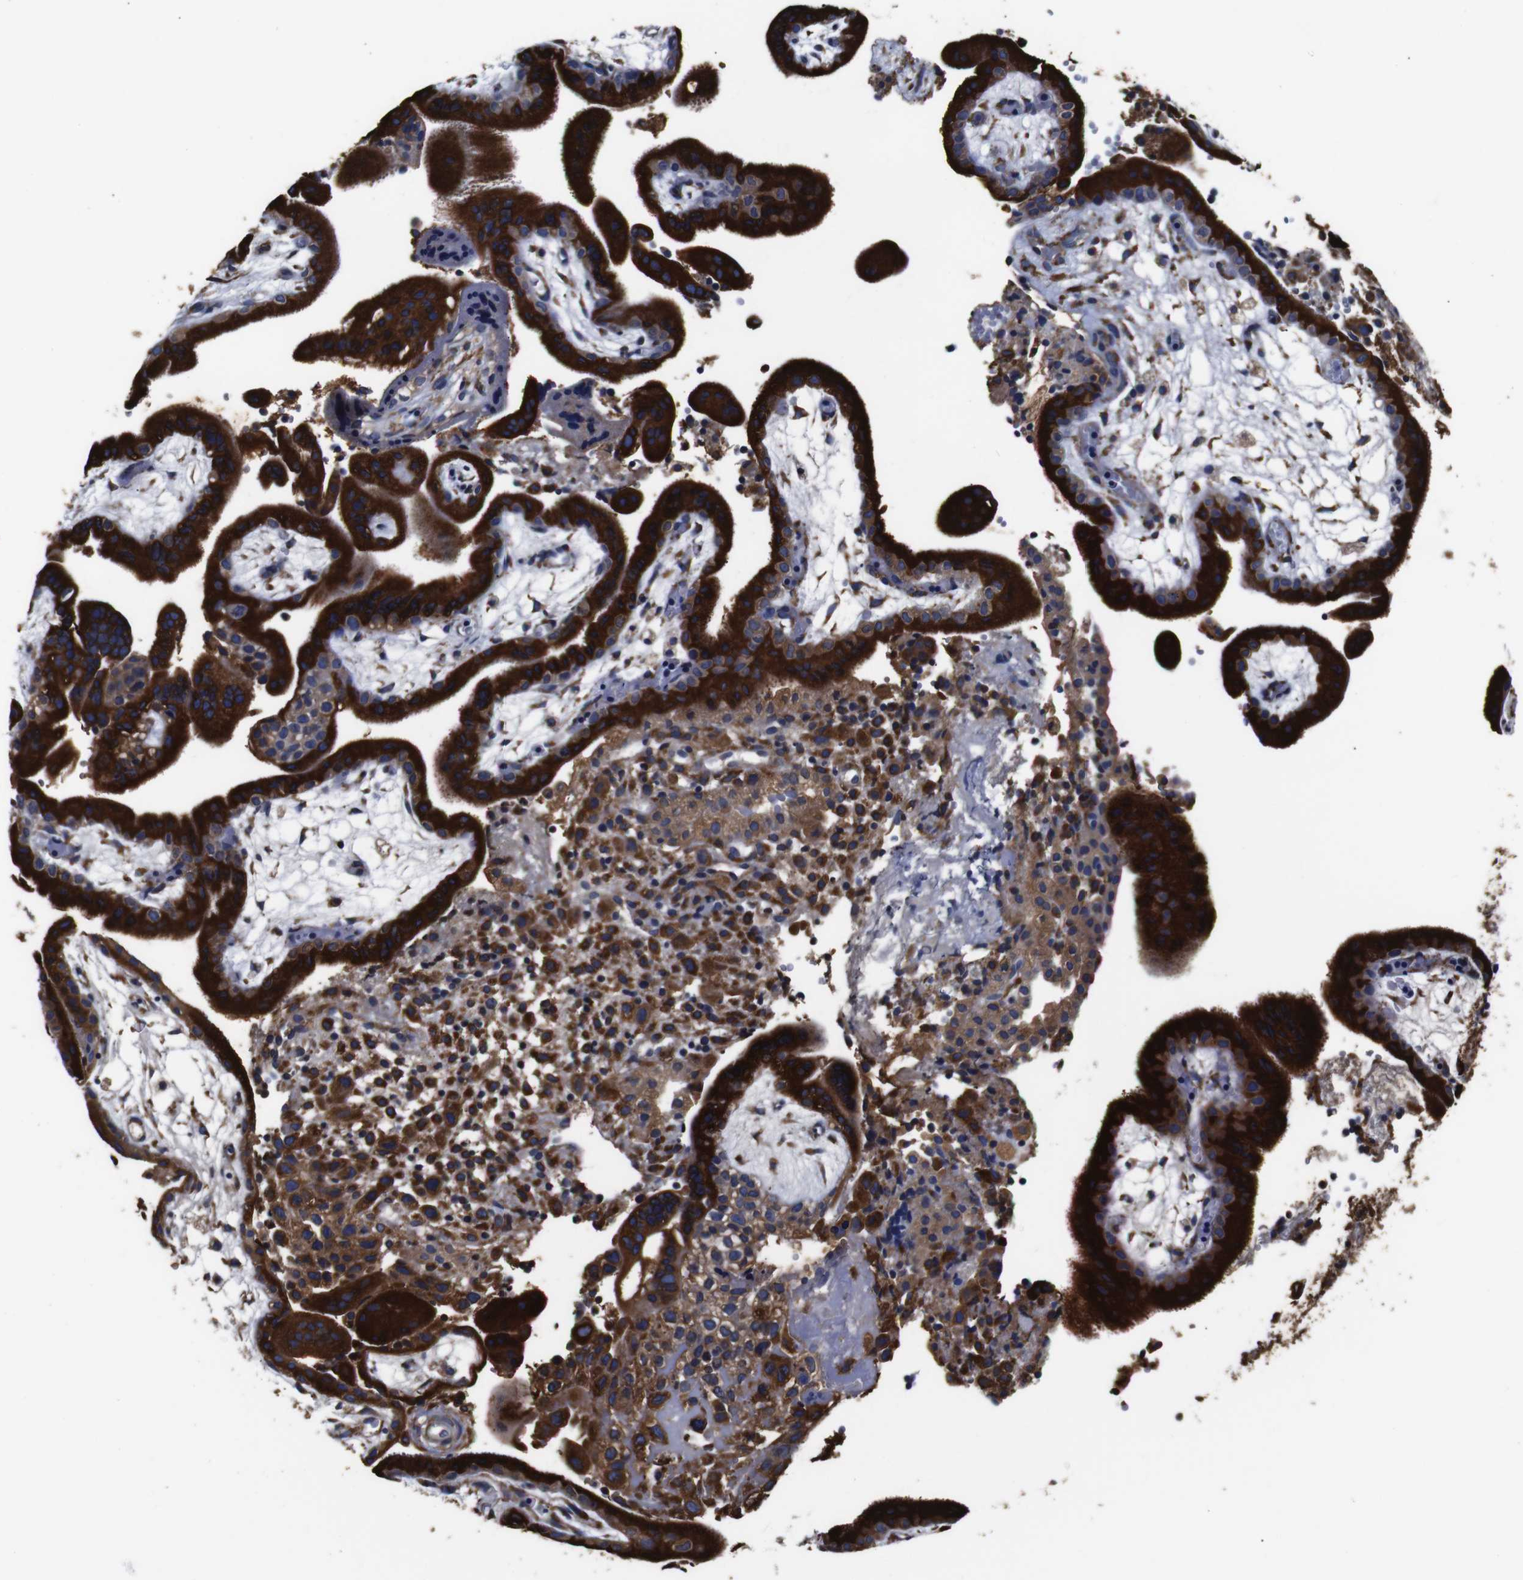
{"staining": {"intensity": "strong", "quantity": ">75%", "location": "cytoplasmic/membranous"}, "tissue": "placenta", "cell_type": "Trophoblastic cells", "image_type": "normal", "snomed": [{"axis": "morphology", "description": "Normal tissue, NOS"}, {"axis": "topography", "description": "Placenta"}], "caption": "This histopathology image shows normal placenta stained with immunohistochemistry (IHC) to label a protein in brown. The cytoplasmic/membranous of trophoblastic cells show strong positivity for the protein. Nuclei are counter-stained blue.", "gene": "PPIB", "patient": {"sex": "female", "age": 18}}